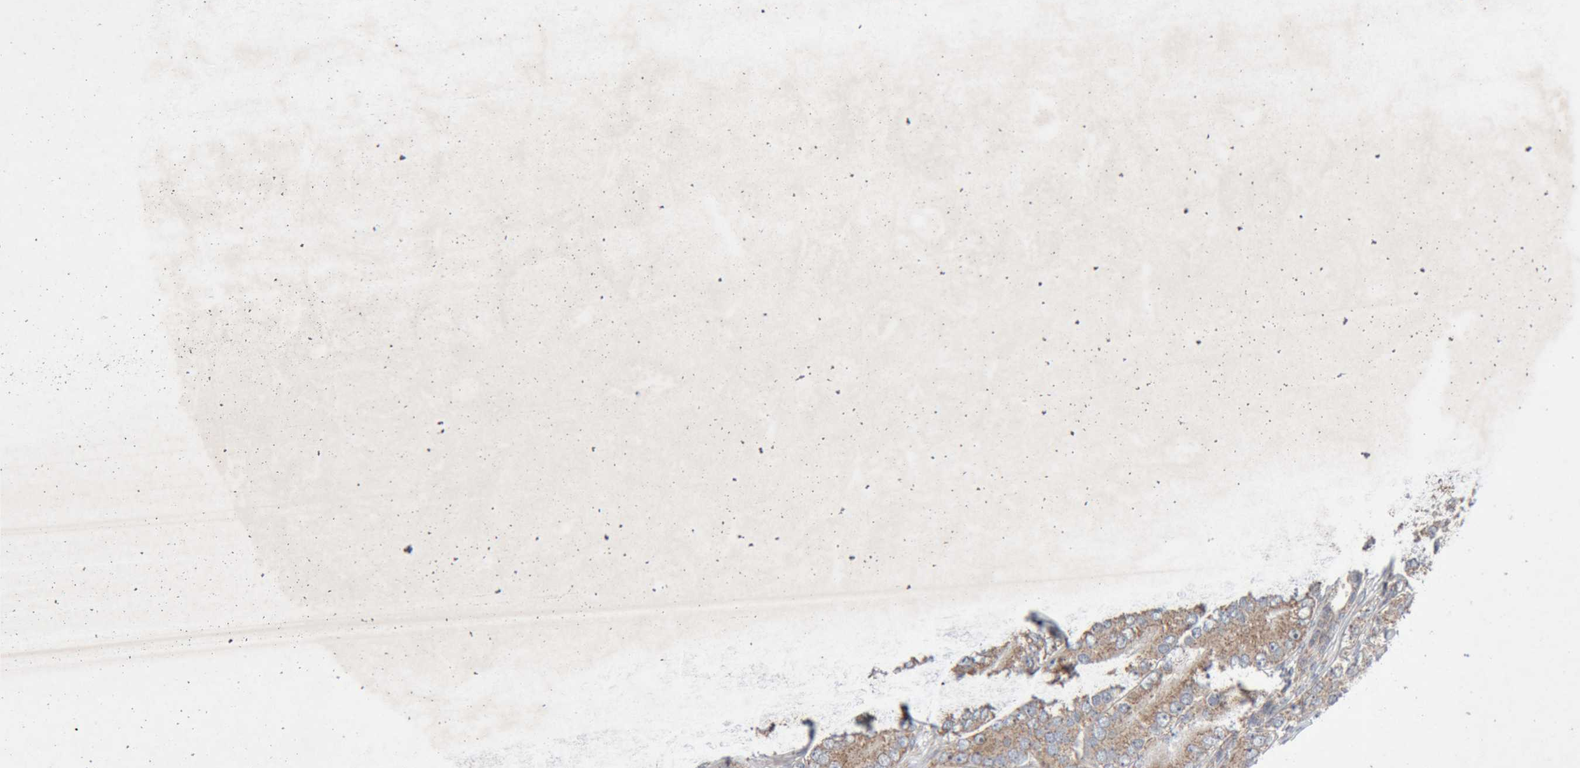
{"staining": {"intensity": "moderate", "quantity": ">75%", "location": "cytoplasmic/membranous"}, "tissue": "prostate cancer", "cell_type": "Tumor cells", "image_type": "cancer", "snomed": [{"axis": "morphology", "description": "Adenocarcinoma, High grade"}, {"axis": "topography", "description": "Prostate"}], "caption": "Prostate cancer (adenocarcinoma (high-grade)) stained with a protein marker displays moderate staining in tumor cells.", "gene": "KIF21B", "patient": {"sex": "male", "age": 56}}